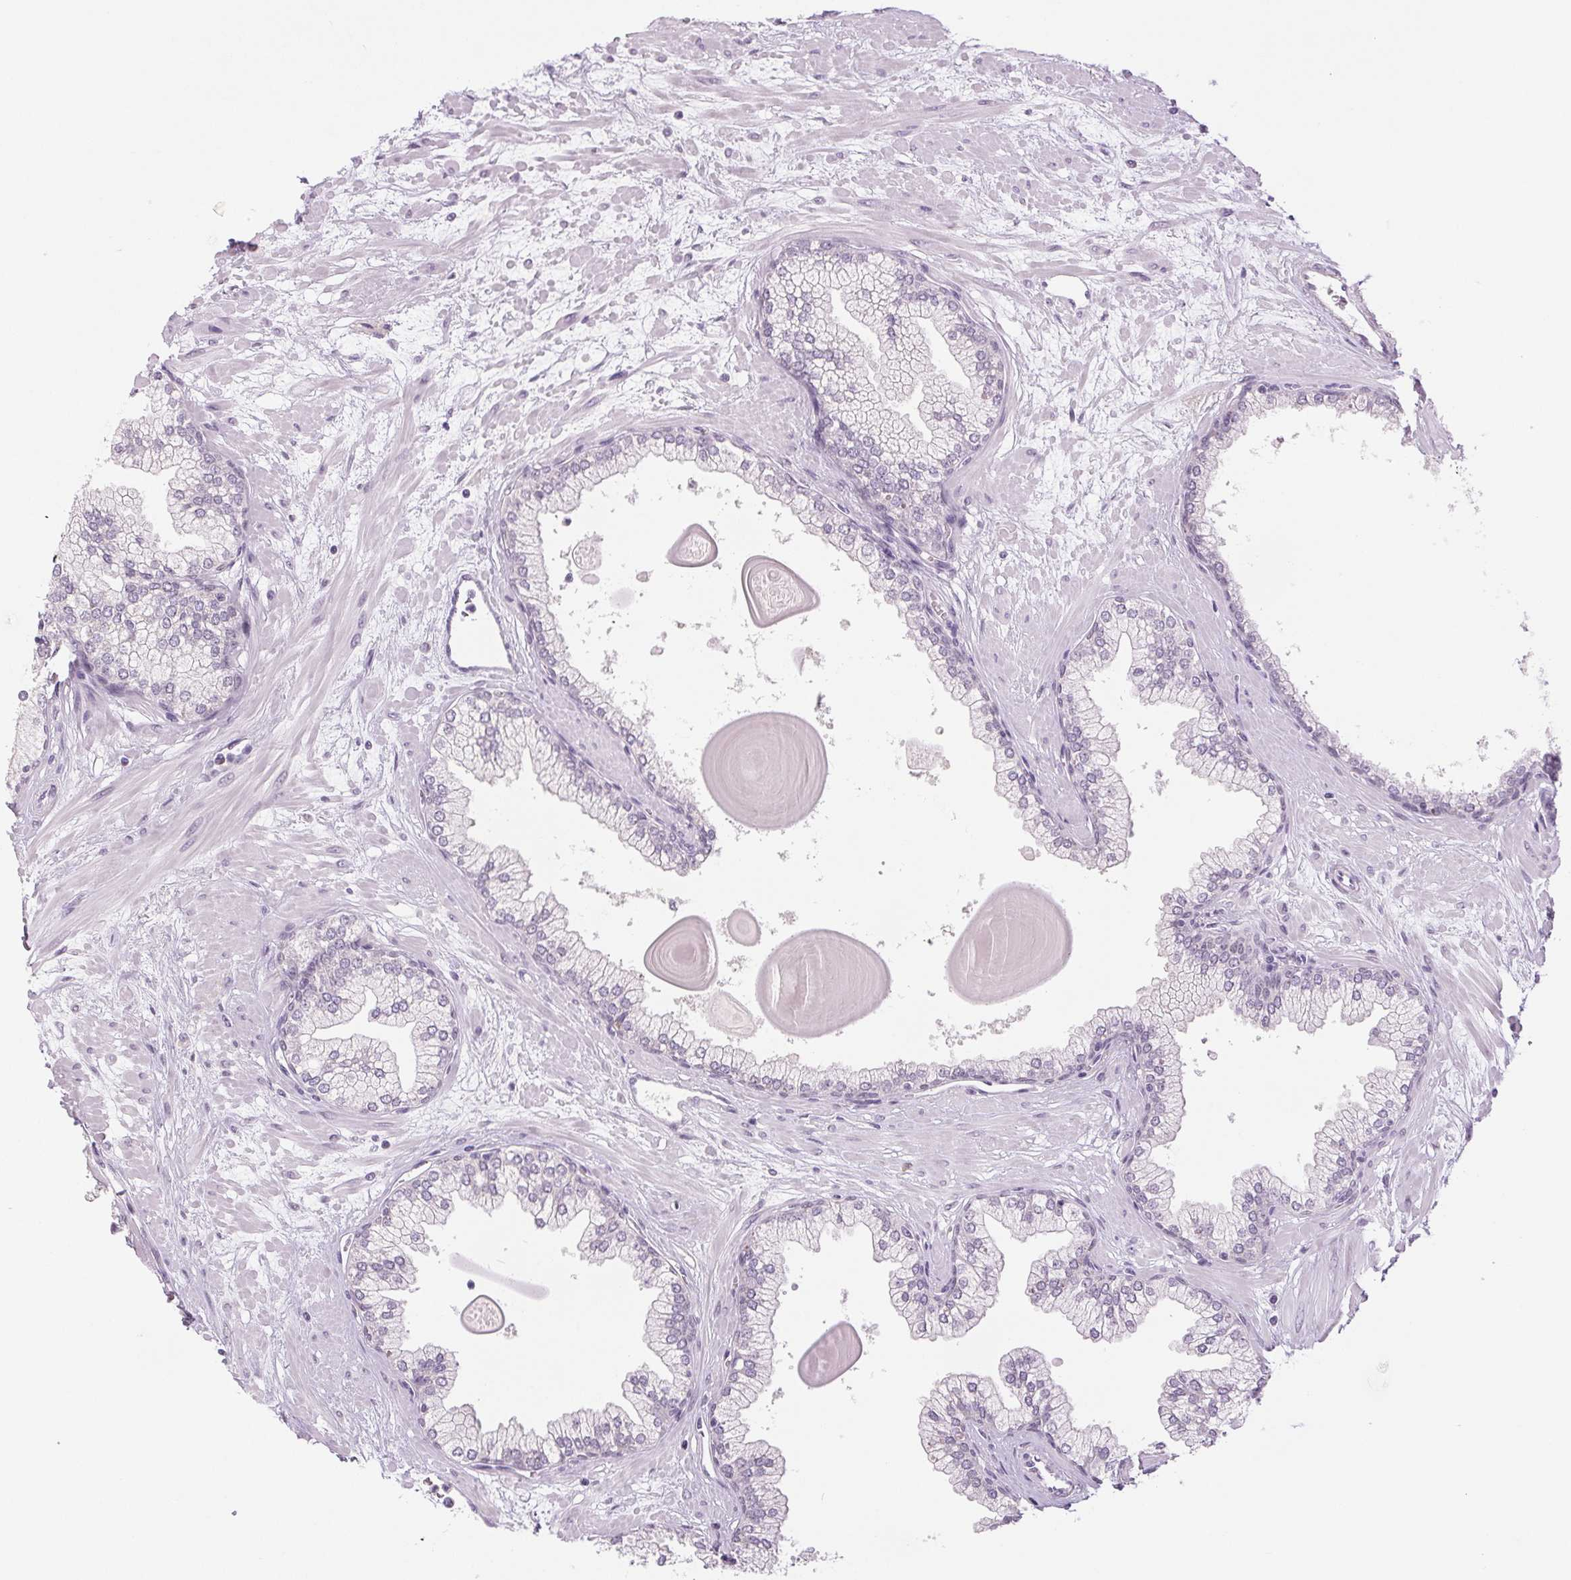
{"staining": {"intensity": "weak", "quantity": "<25%", "location": "nuclear"}, "tissue": "prostate", "cell_type": "Glandular cells", "image_type": "normal", "snomed": [{"axis": "morphology", "description": "Normal tissue, NOS"}, {"axis": "topography", "description": "Prostate"}, {"axis": "topography", "description": "Peripheral nerve tissue"}], "caption": "Micrograph shows no protein positivity in glandular cells of unremarkable prostate. Nuclei are stained in blue.", "gene": "DNAJC6", "patient": {"sex": "male", "age": 61}}